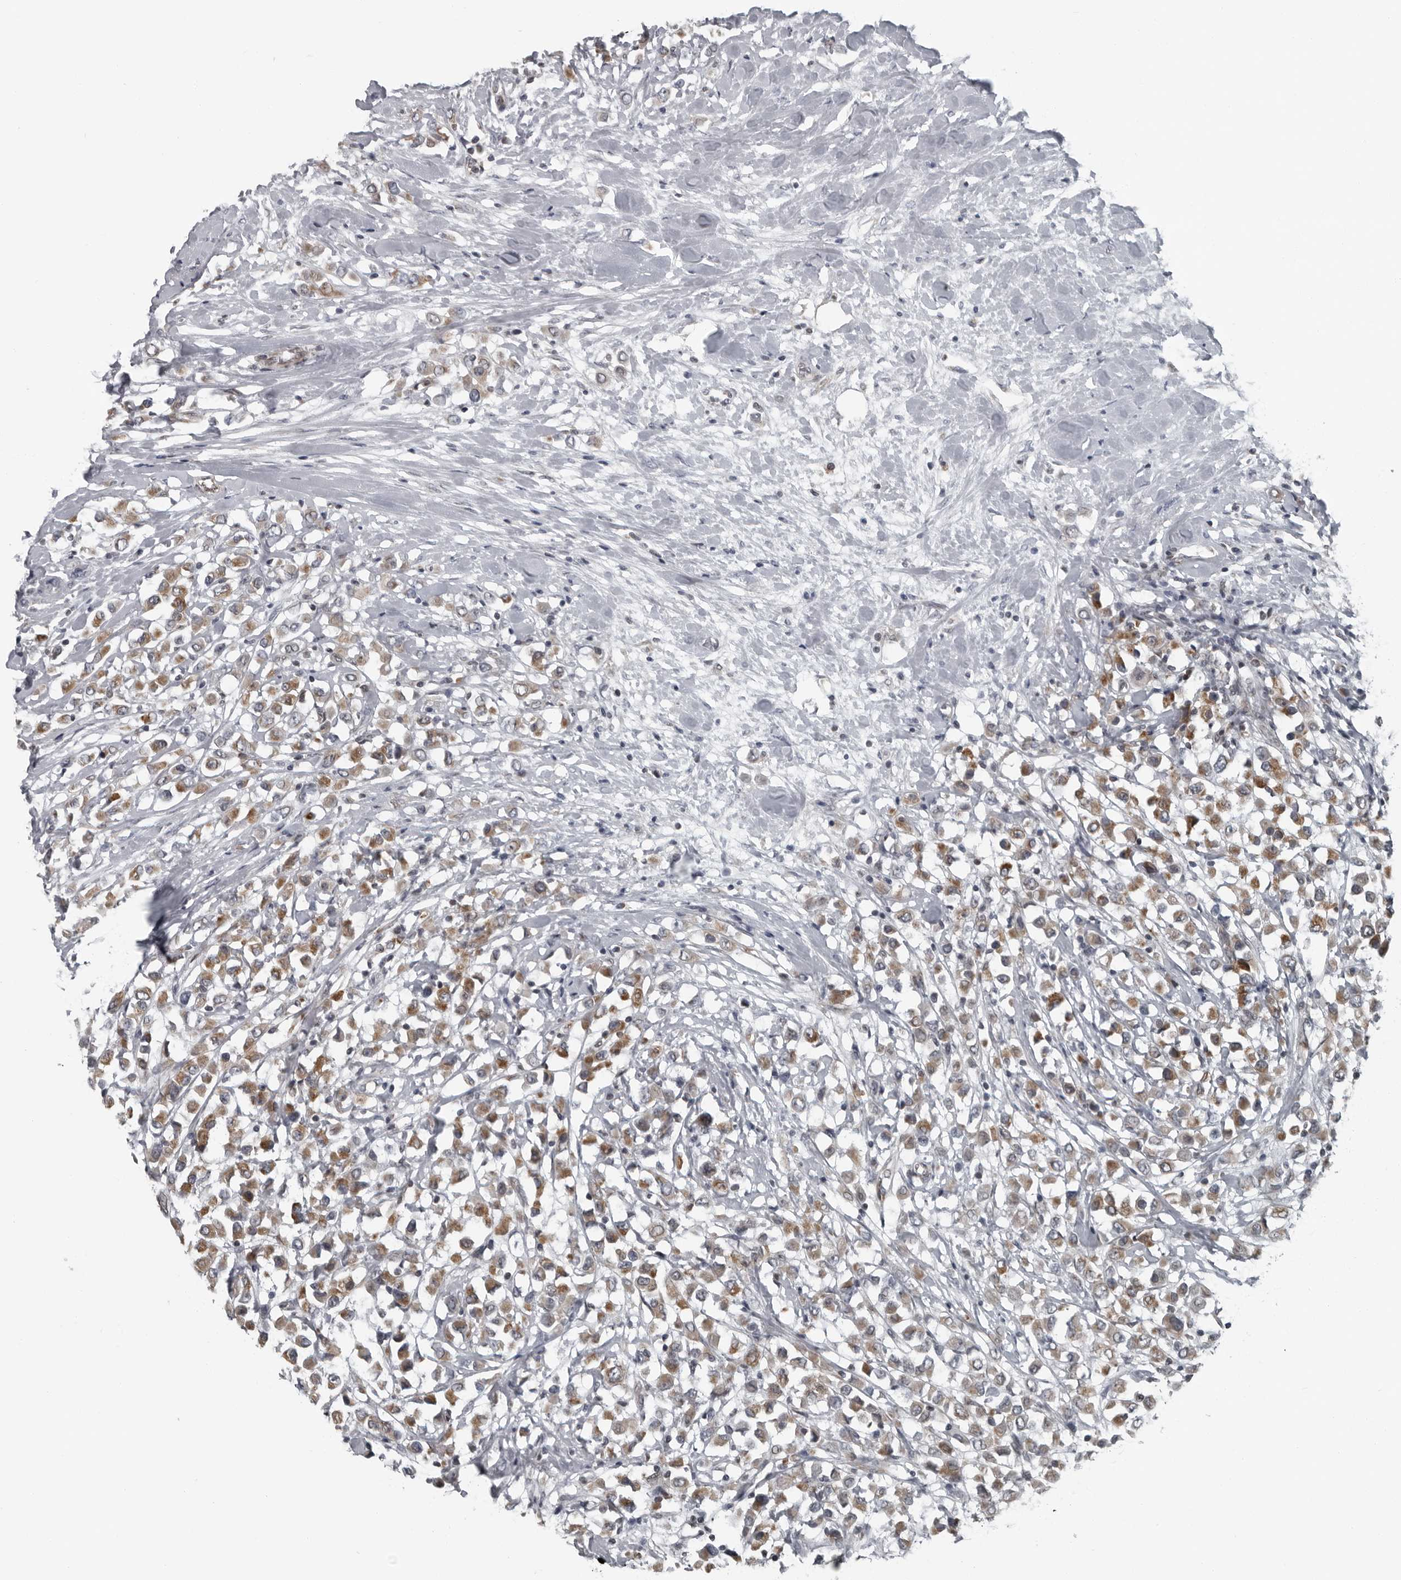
{"staining": {"intensity": "moderate", "quantity": ">75%", "location": "cytoplasmic/membranous"}, "tissue": "breast cancer", "cell_type": "Tumor cells", "image_type": "cancer", "snomed": [{"axis": "morphology", "description": "Duct carcinoma"}, {"axis": "topography", "description": "Breast"}], "caption": "A brown stain labels moderate cytoplasmic/membranous expression of a protein in infiltrating ductal carcinoma (breast) tumor cells. Using DAB (brown) and hematoxylin (blue) stains, captured at high magnification using brightfield microscopy.", "gene": "RTCA", "patient": {"sex": "female", "age": 61}}